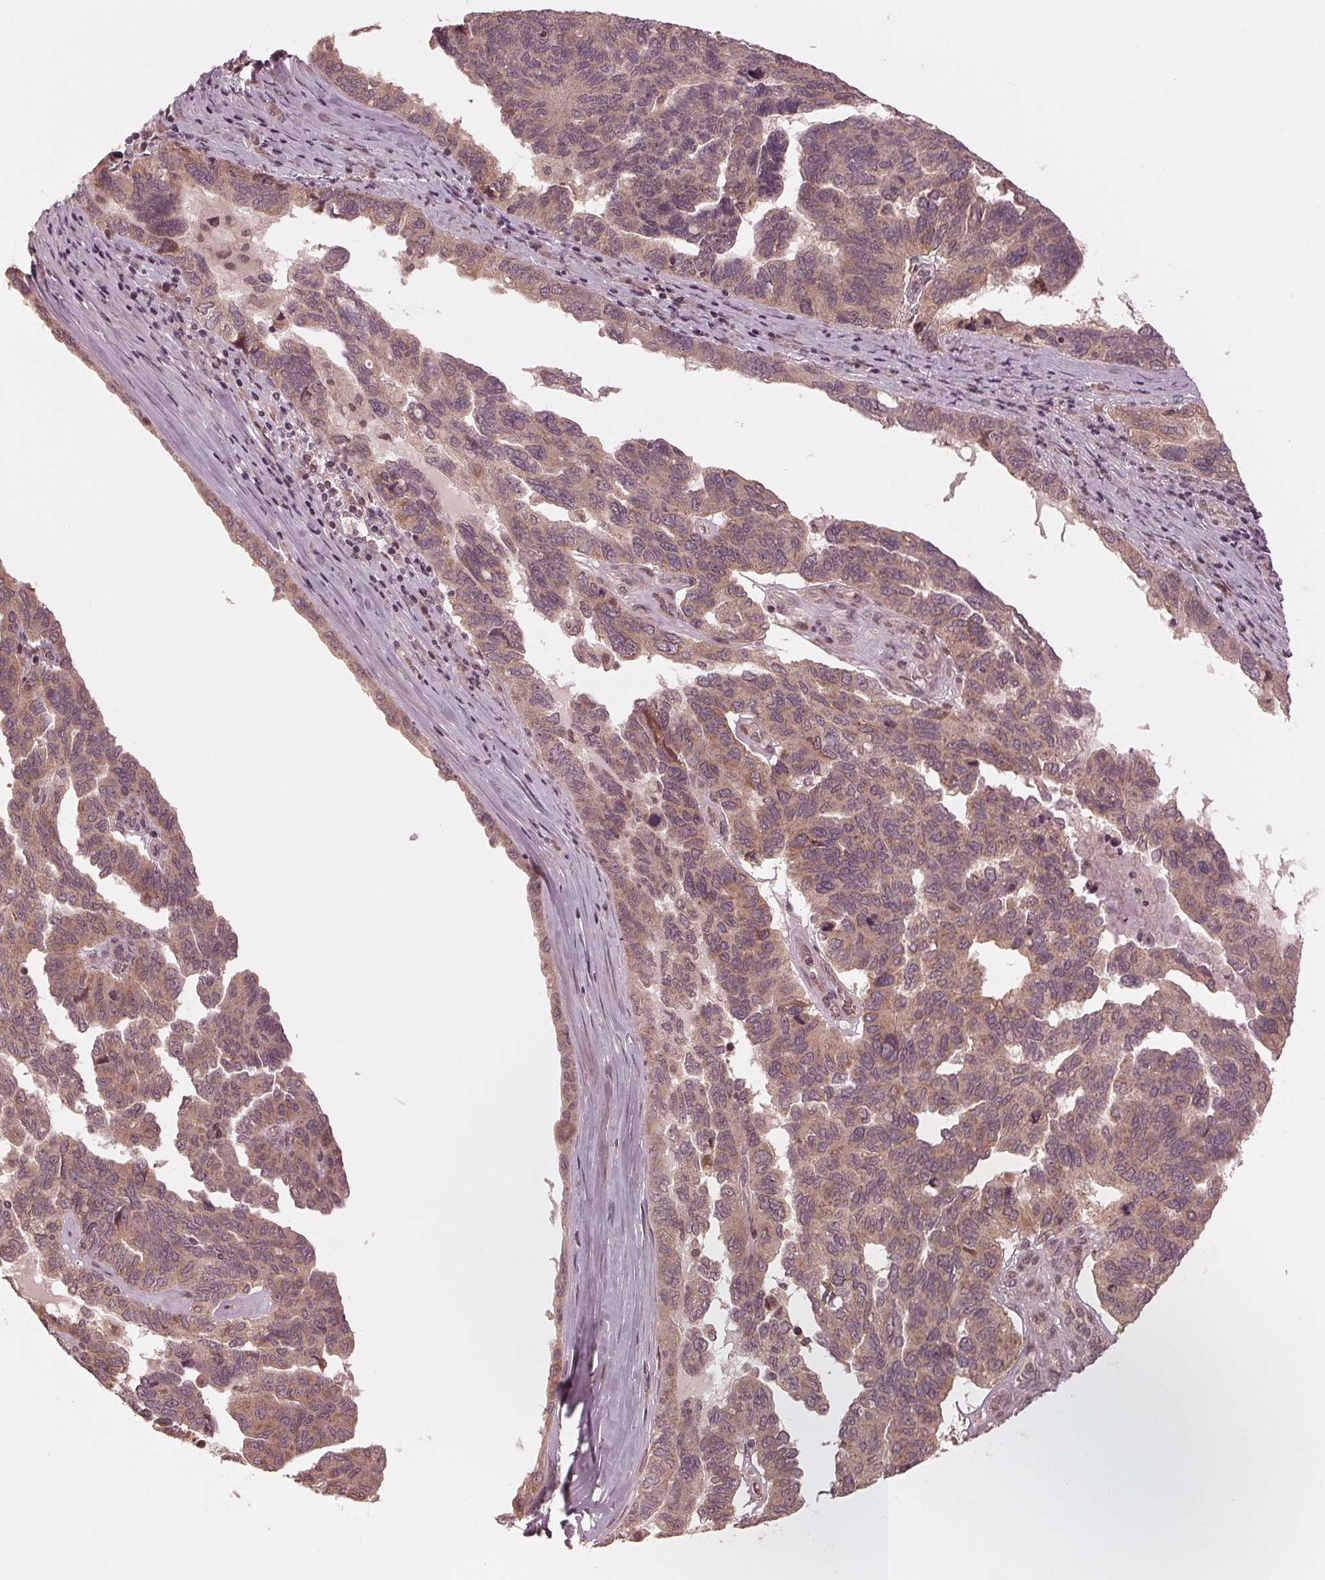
{"staining": {"intensity": "weak", "quantity": ">75%", "location": "cytoplasmic/membranous"}, "tissue": "ovarian cancer", "cell_type": "Tumor cells", "image_type": "cancer", "snomed": [{"axis": "morphology", "description": "Cystadenocarcinoma, serous, NOS"}, {"axis": "topography", "description": "Ovary"}], "caption": "IHC micrograph of neoplastic tissue: ovarian cancer (serous cystadenocarcinoma) stained using immunohistochemistry demonstrates low levels of weak protein expression localized specifically in the cytoplasmic/membranous of tumor cells, appearing as a cytoplasmic/membranous brown color.", "gene": "ZNF471", "patient": {"sex": "female", "age": 64}}